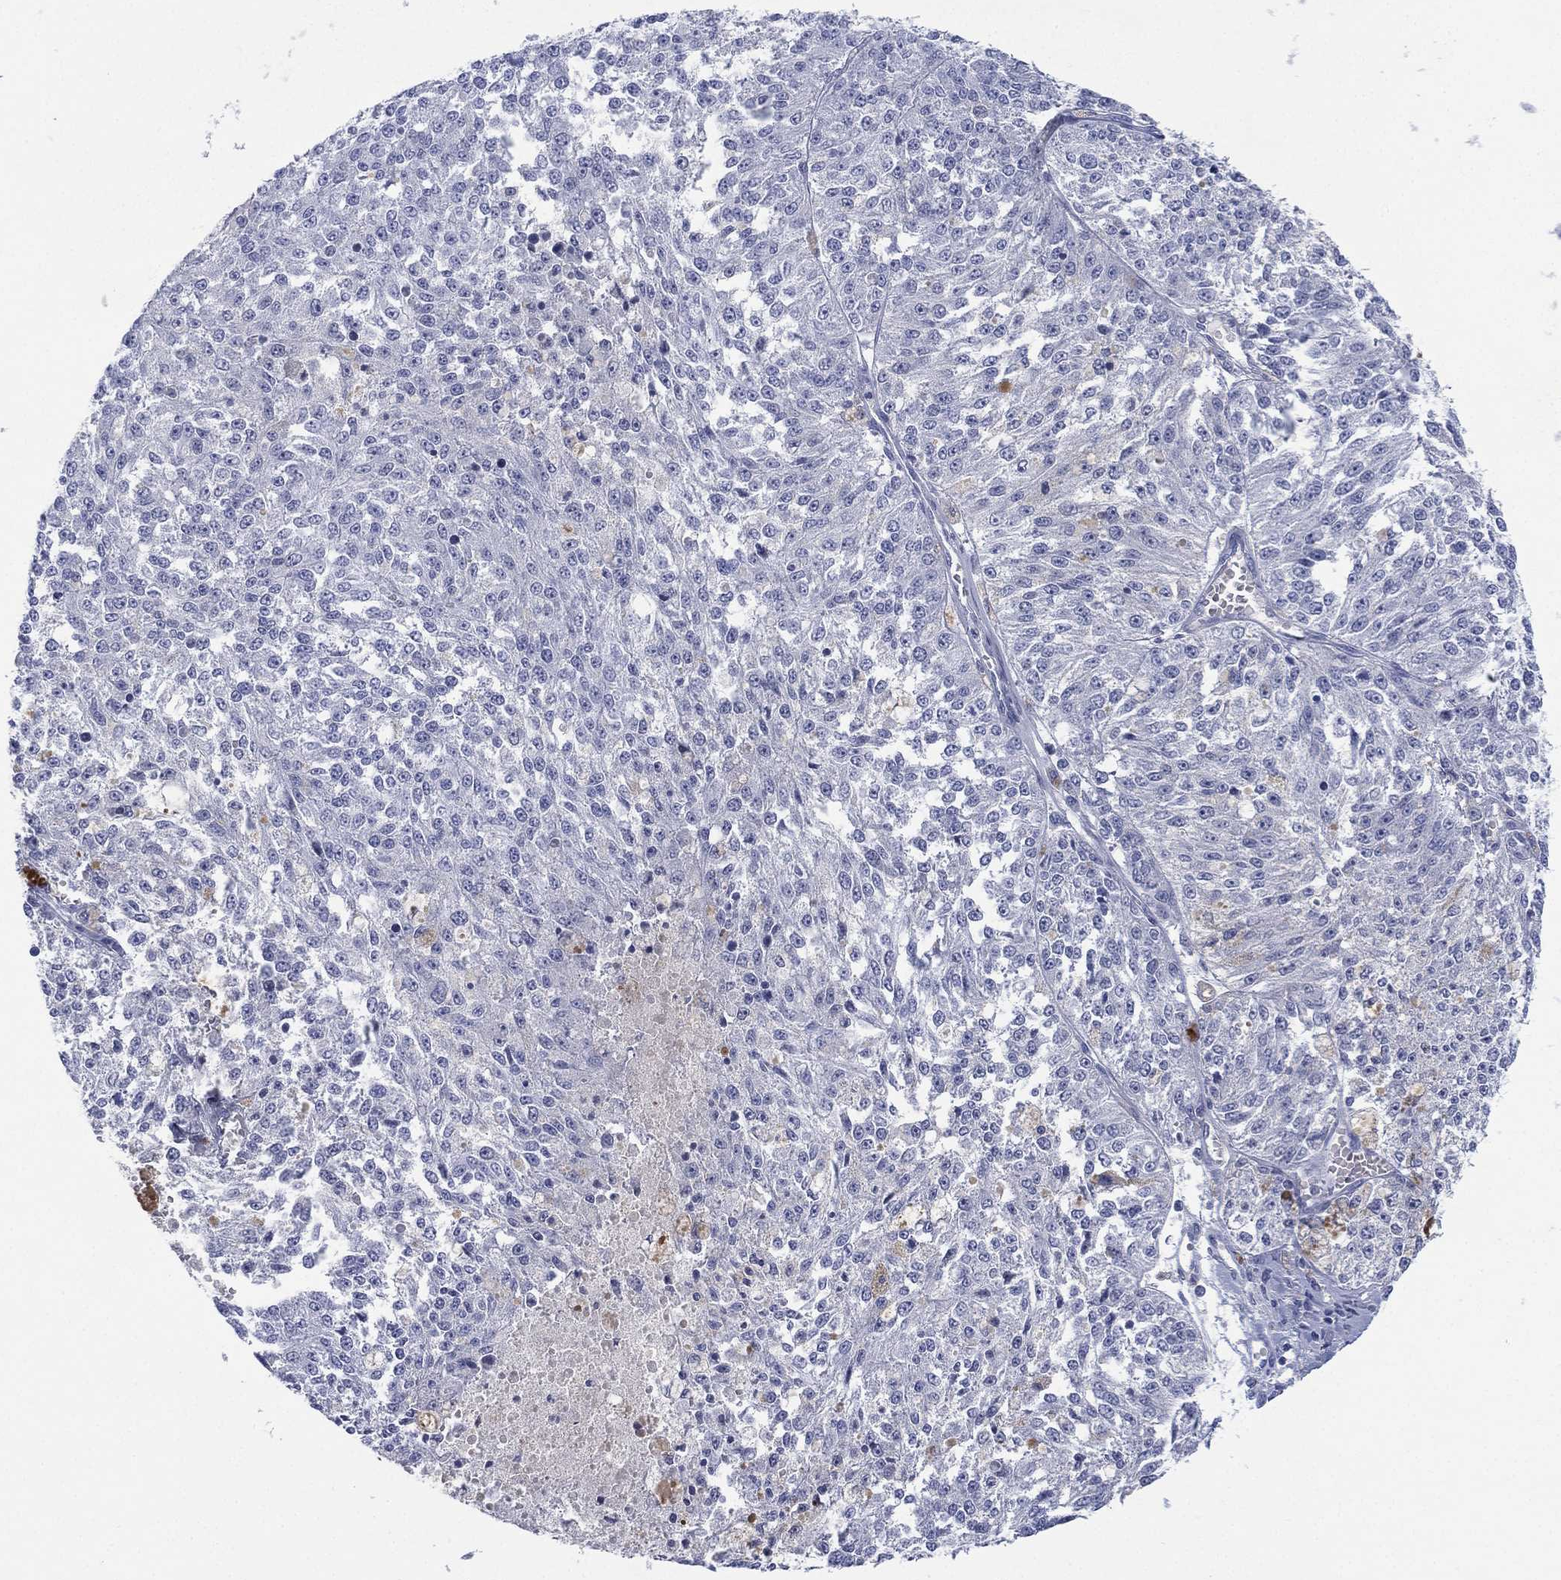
{"staining": {"intensity": "negative", "quantity": "none", "location": "none"}, "tissue": "melanoma", "cell_type": "Tumor cells", "image_type": "cancer", "snomed": [{"axis": "morphology", "description": "Malignant melanoma, Metastatic site"}, {"axis": "topography", "description": "Lymph node"}], "caption": "Immunohistochemistry (IHC) of human malignant melanoma (metastatic site) shows no positivity in tumor cells.", "gene": "SEPTIN1", "patient": {"sex": "female", "age": 64}}